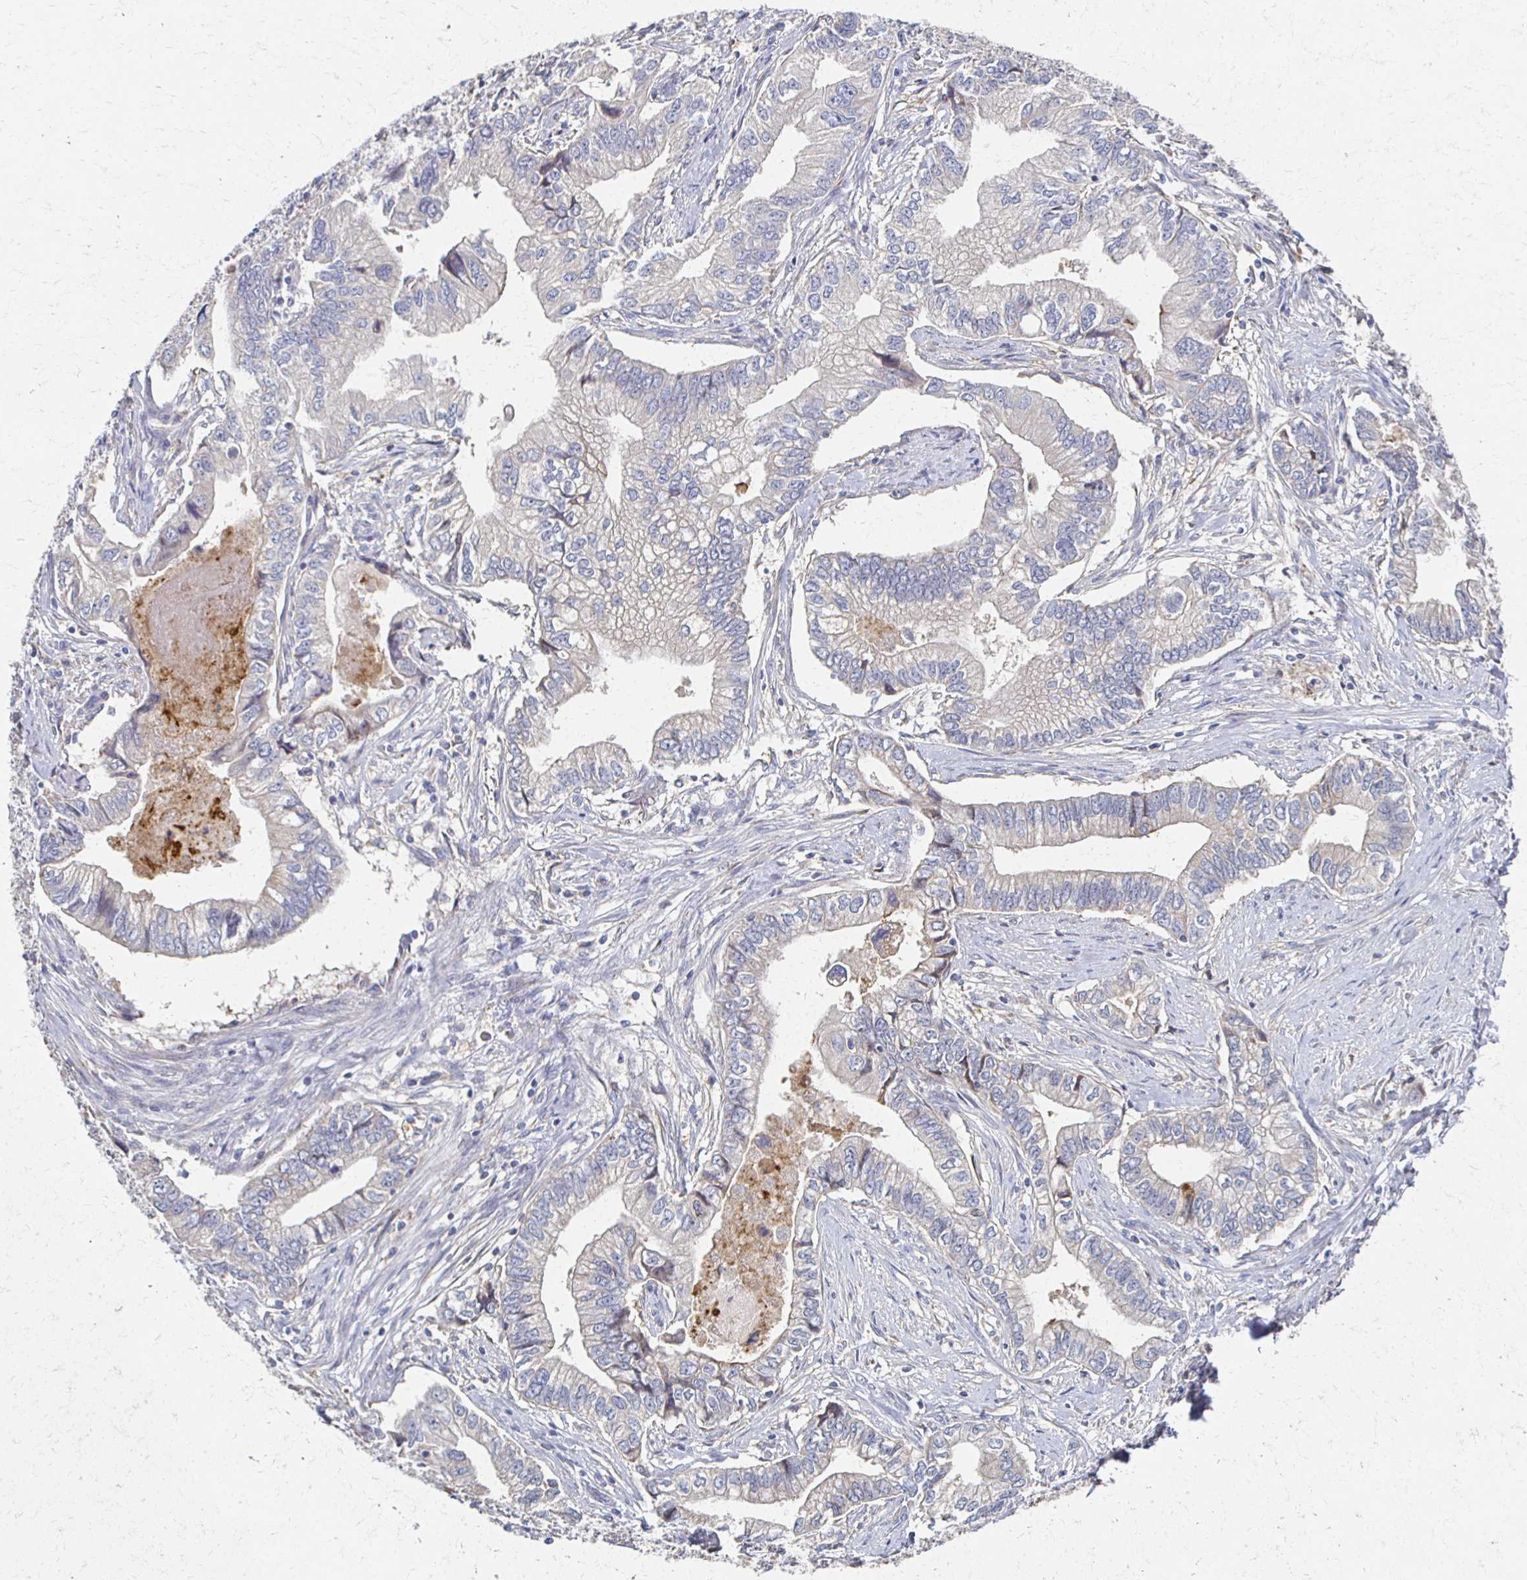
{"staining": {"intensity": "negative", "quantity": "none", "location": "none"}, "tissue": "stomach cancer", "cell_type": "Tumor cells", "image_type": "cancer", "snomed": [{"axis": "morphology", "description": "Adenocarcinoma, NOS"}, {"axis": "topography", "description": "Pancreas"}, {"axis": "topography", "description": "Stomach, upper"}], "caption": "Stomach cancer was stained to show a protein in brown. There is no significant staining in tumor cells. (DAB immunohistochemistry, high magnification).", "gene": "CX3CR1", "patient": {"sex": "male", "age": 77}}